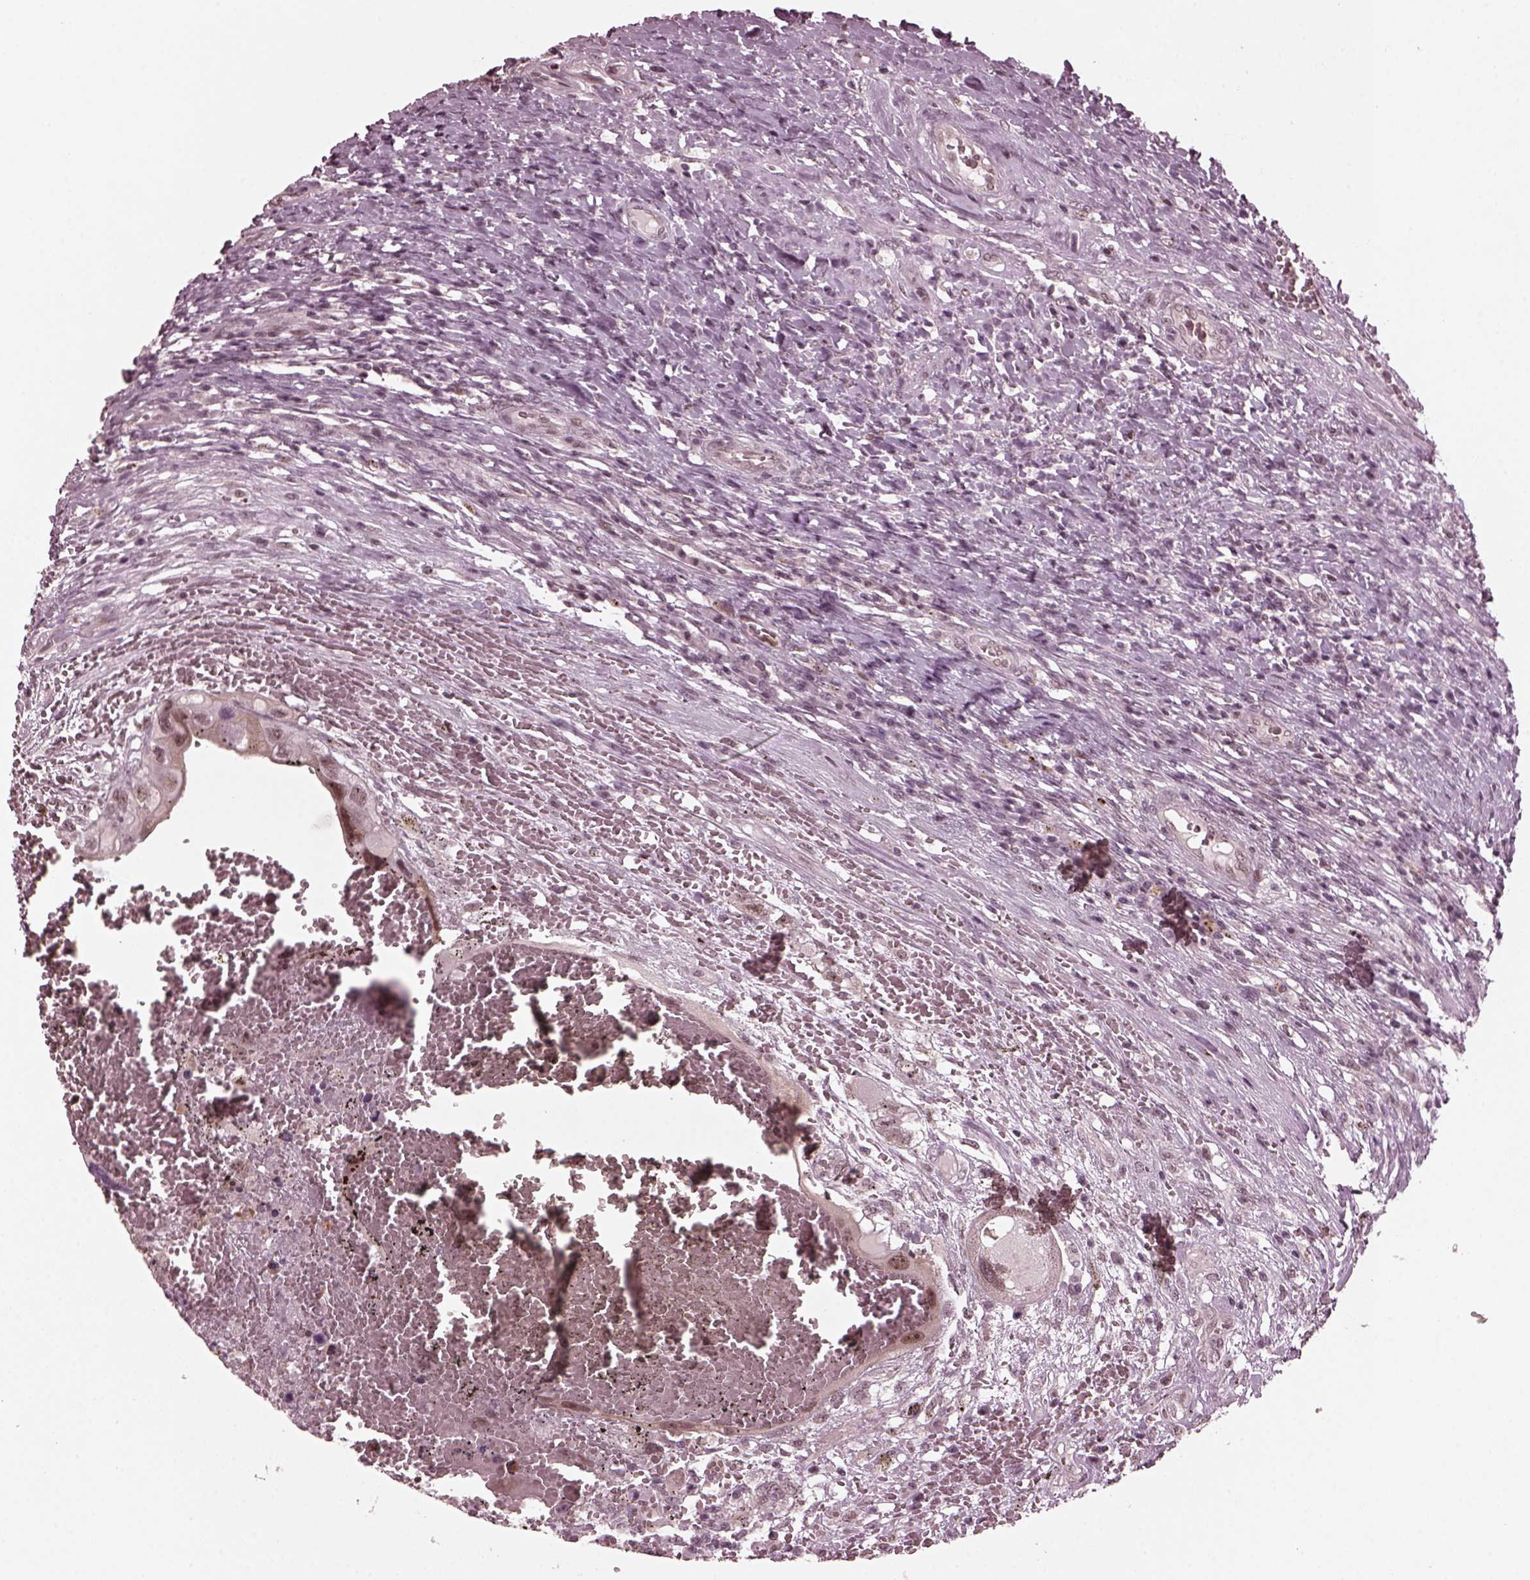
{"staining": {"intensity": "moderate", "quantity": "25%-75%", "location": "nuclear"}, "tissue": "testis cancer", "cell_type": "Tumor cells", "image_type": "cancer", "snomed": [{"axis": "morphology", "description": "Carcinoma, Embryonal, NOS"}, {"axis": "topography", "description": "Testis"}], "caption": "An image showing moderate nuclear staining in about 25%-75% of tumor cells in embryonal carcinoma (testis), as visualized by brown immunohistochemical staining.", "gene": "TRIB3", "patient": {"sex": "male", "age": 26}}